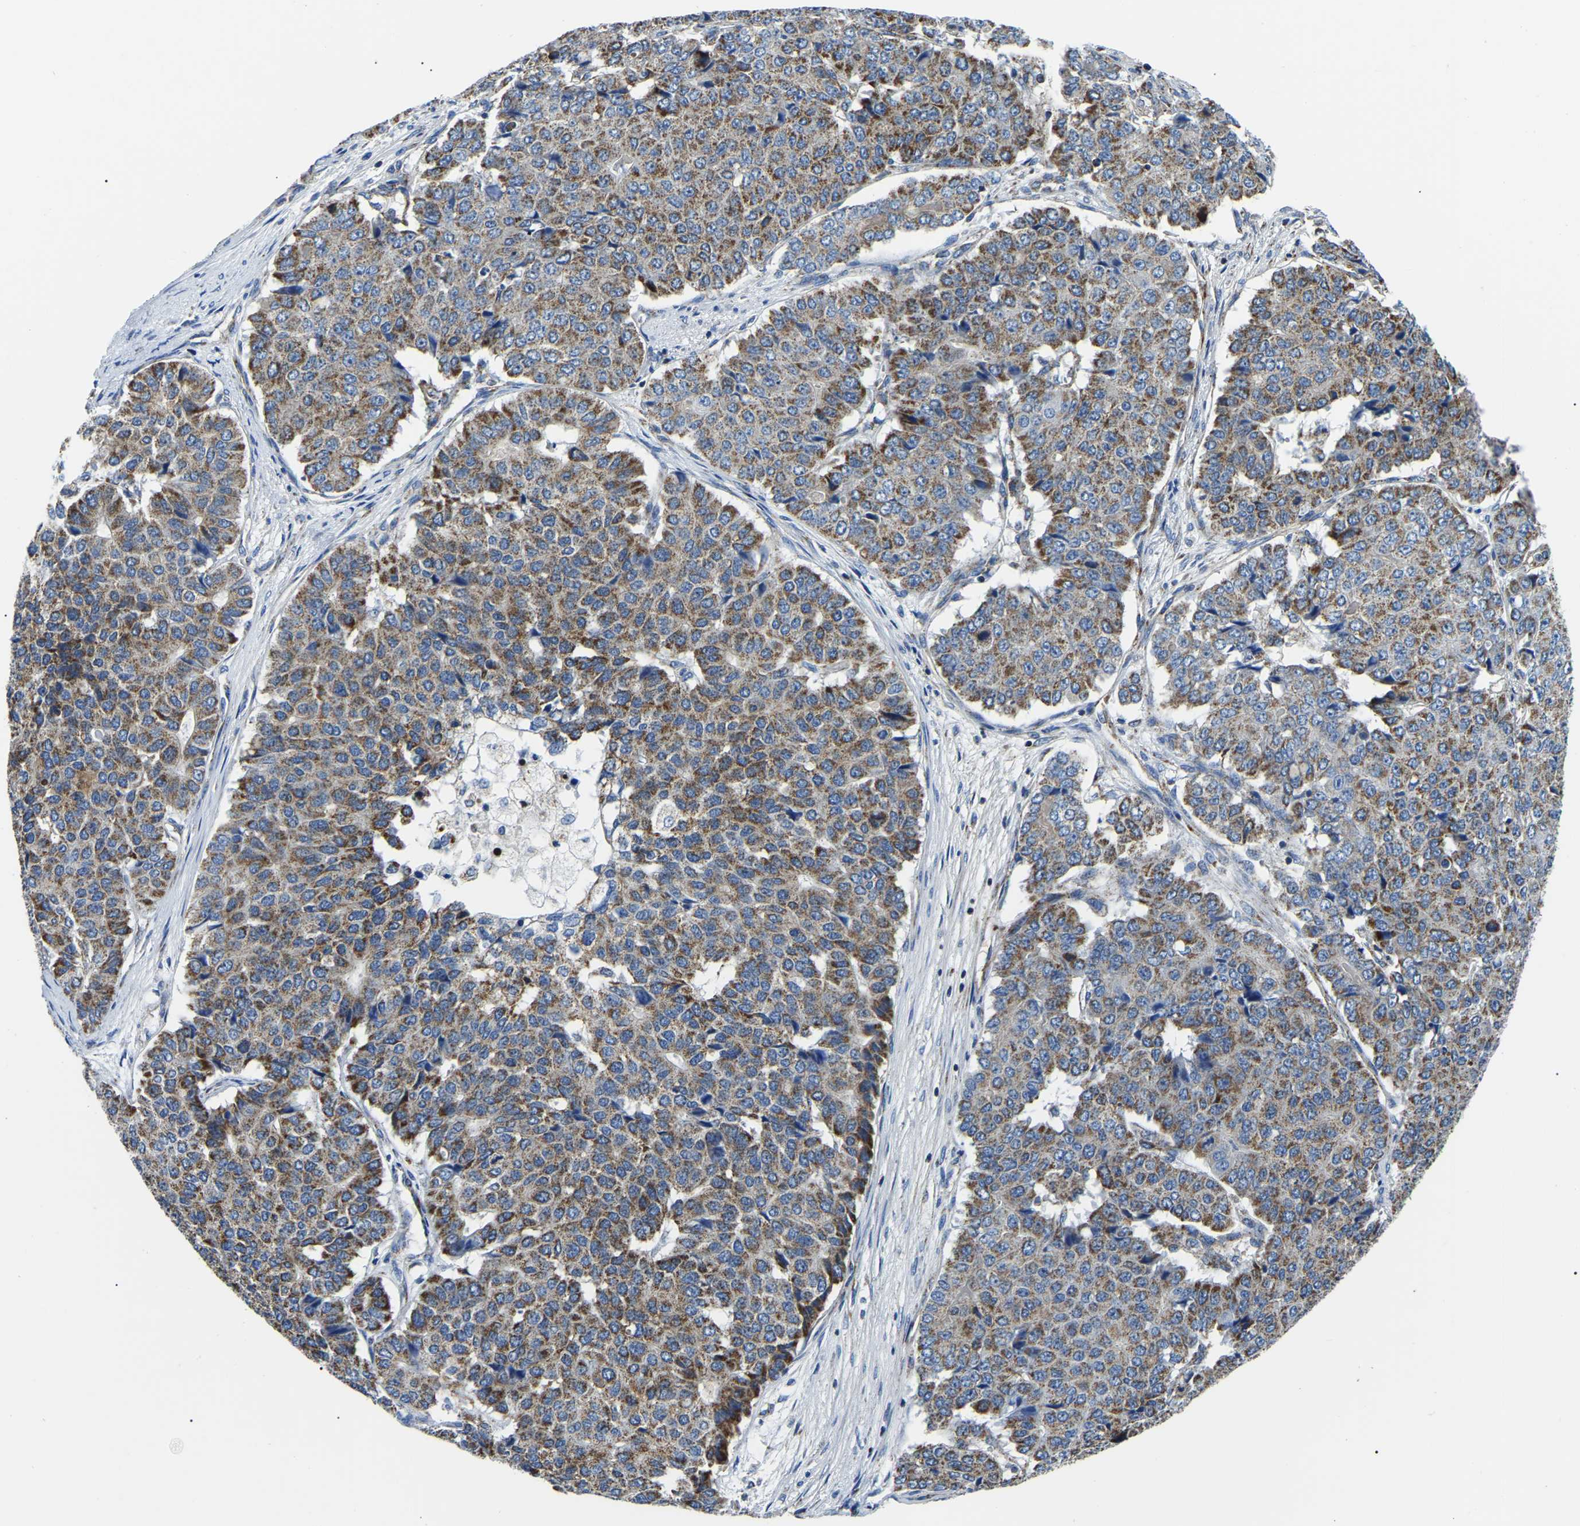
{"staining": {"intensity": "moderate", "quantity": ">75%", "location": "cytoplasmic/membranous"}, "tissue": "pancreatic cancer", "cell_type": "Tumor cells", "image_type": "cancer", "snomed": [{"axis": "morphology", "description": "Adenocarcinoma, NOS"}, {"axis": "topography", "description": "Pancreas"}], "caption": "Protein staining of pancreatic cancer (adenocarcinoma) tissue reveals moderate cytoplasmic/membranous positivity in approximately >75% of tumor cells.", "gene": "PPM1E", "patient": {"sex": "male", "age": 50}}